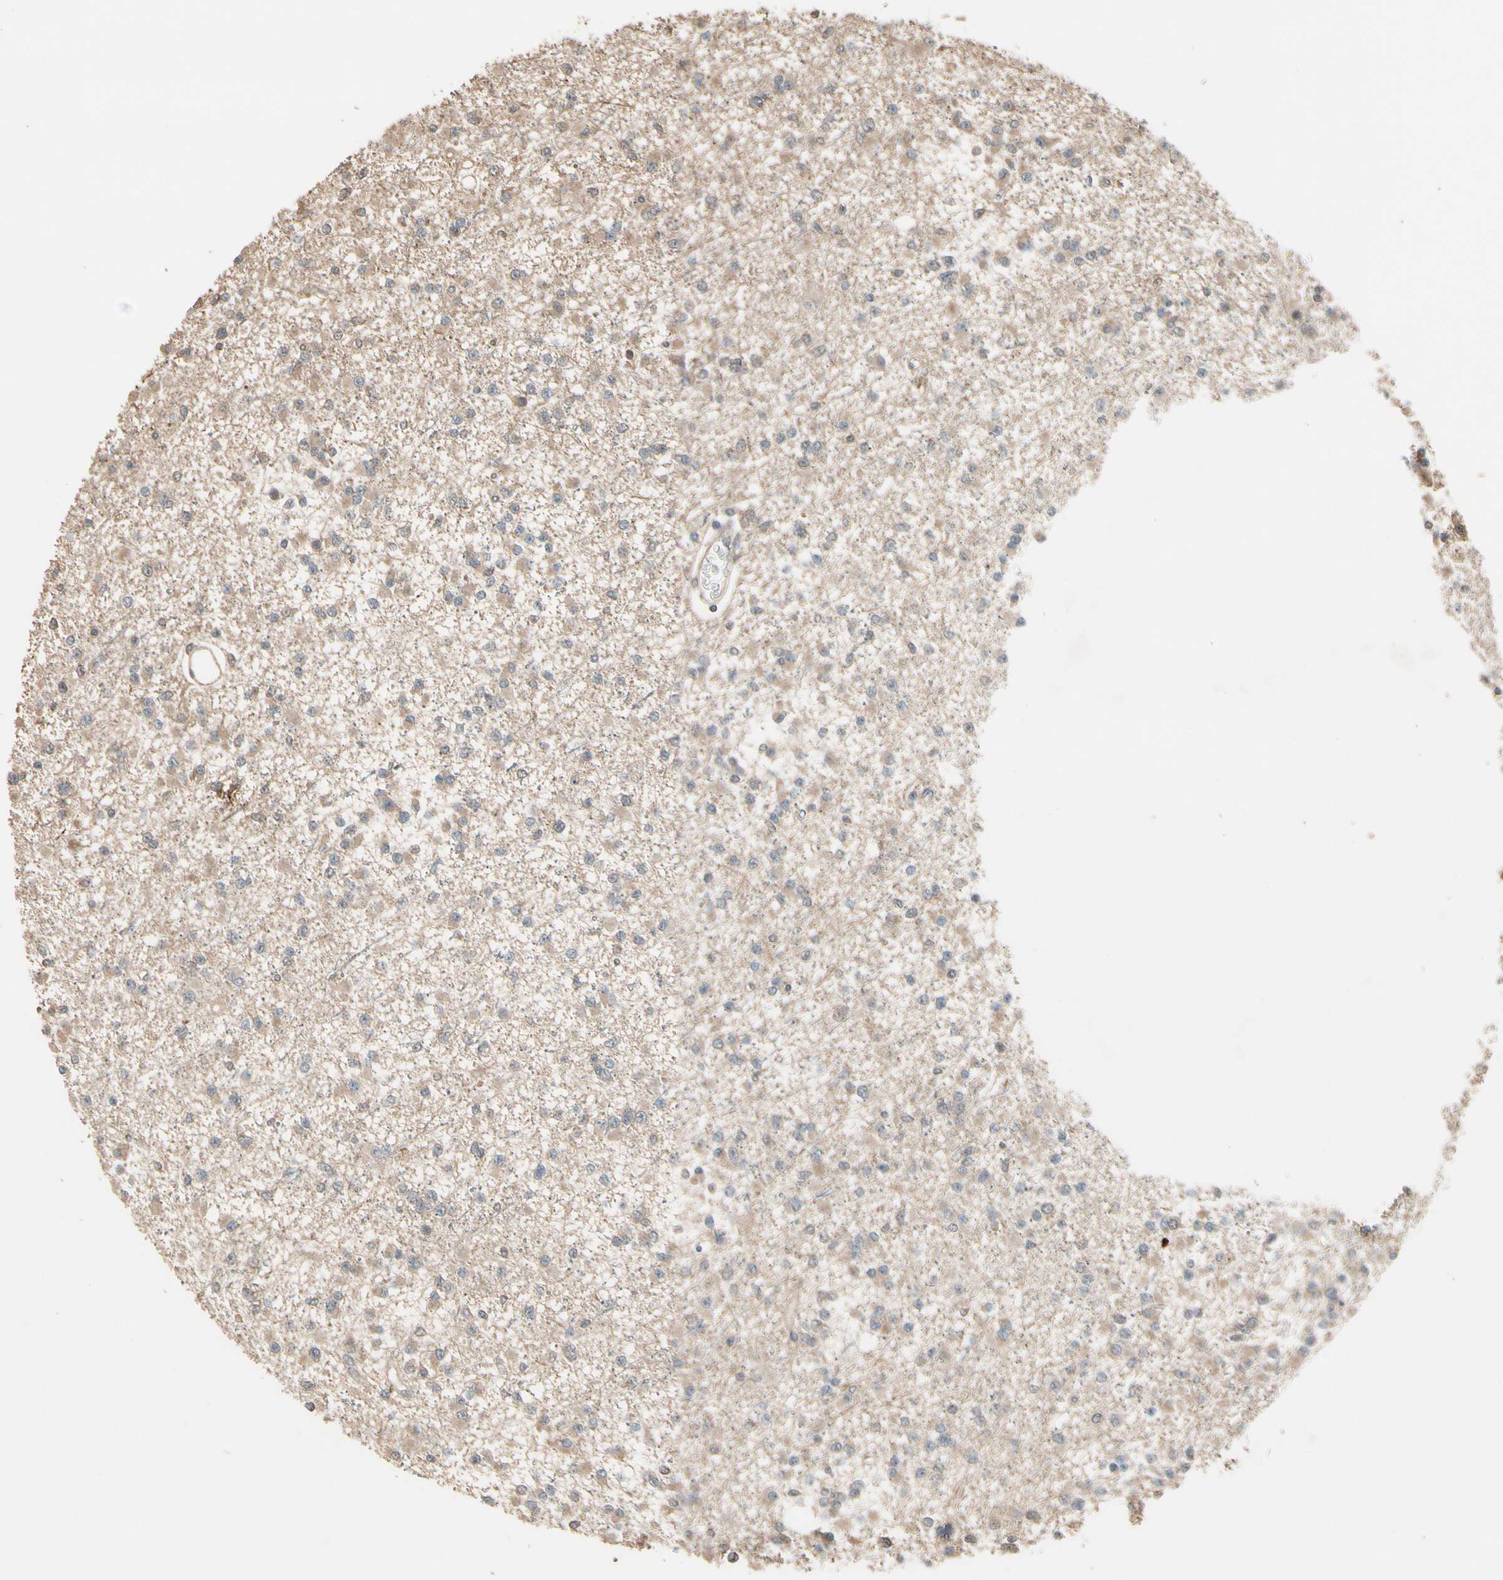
{"staining": {"intensity": "weak", "quantity": "25%-75%", "location": "cytoplasmic/membranous"}, "tissue": "glioma", "cell_type": "Tumor cells", "image_type": "cancer", "snomed": [{"axis": "morphology", "description": "Glioma, malignant, Low grade"}, {"axis": "topography", "description": "Brain"}], "caption": "Tumor cells exhibit low levels of weak cytoplasmic/membranous positivity in about 25%-75% of cells in human malignant glioma (low-grade).", "gene": "CSF1R", "patient": {"sex": "female", "age": 22}}